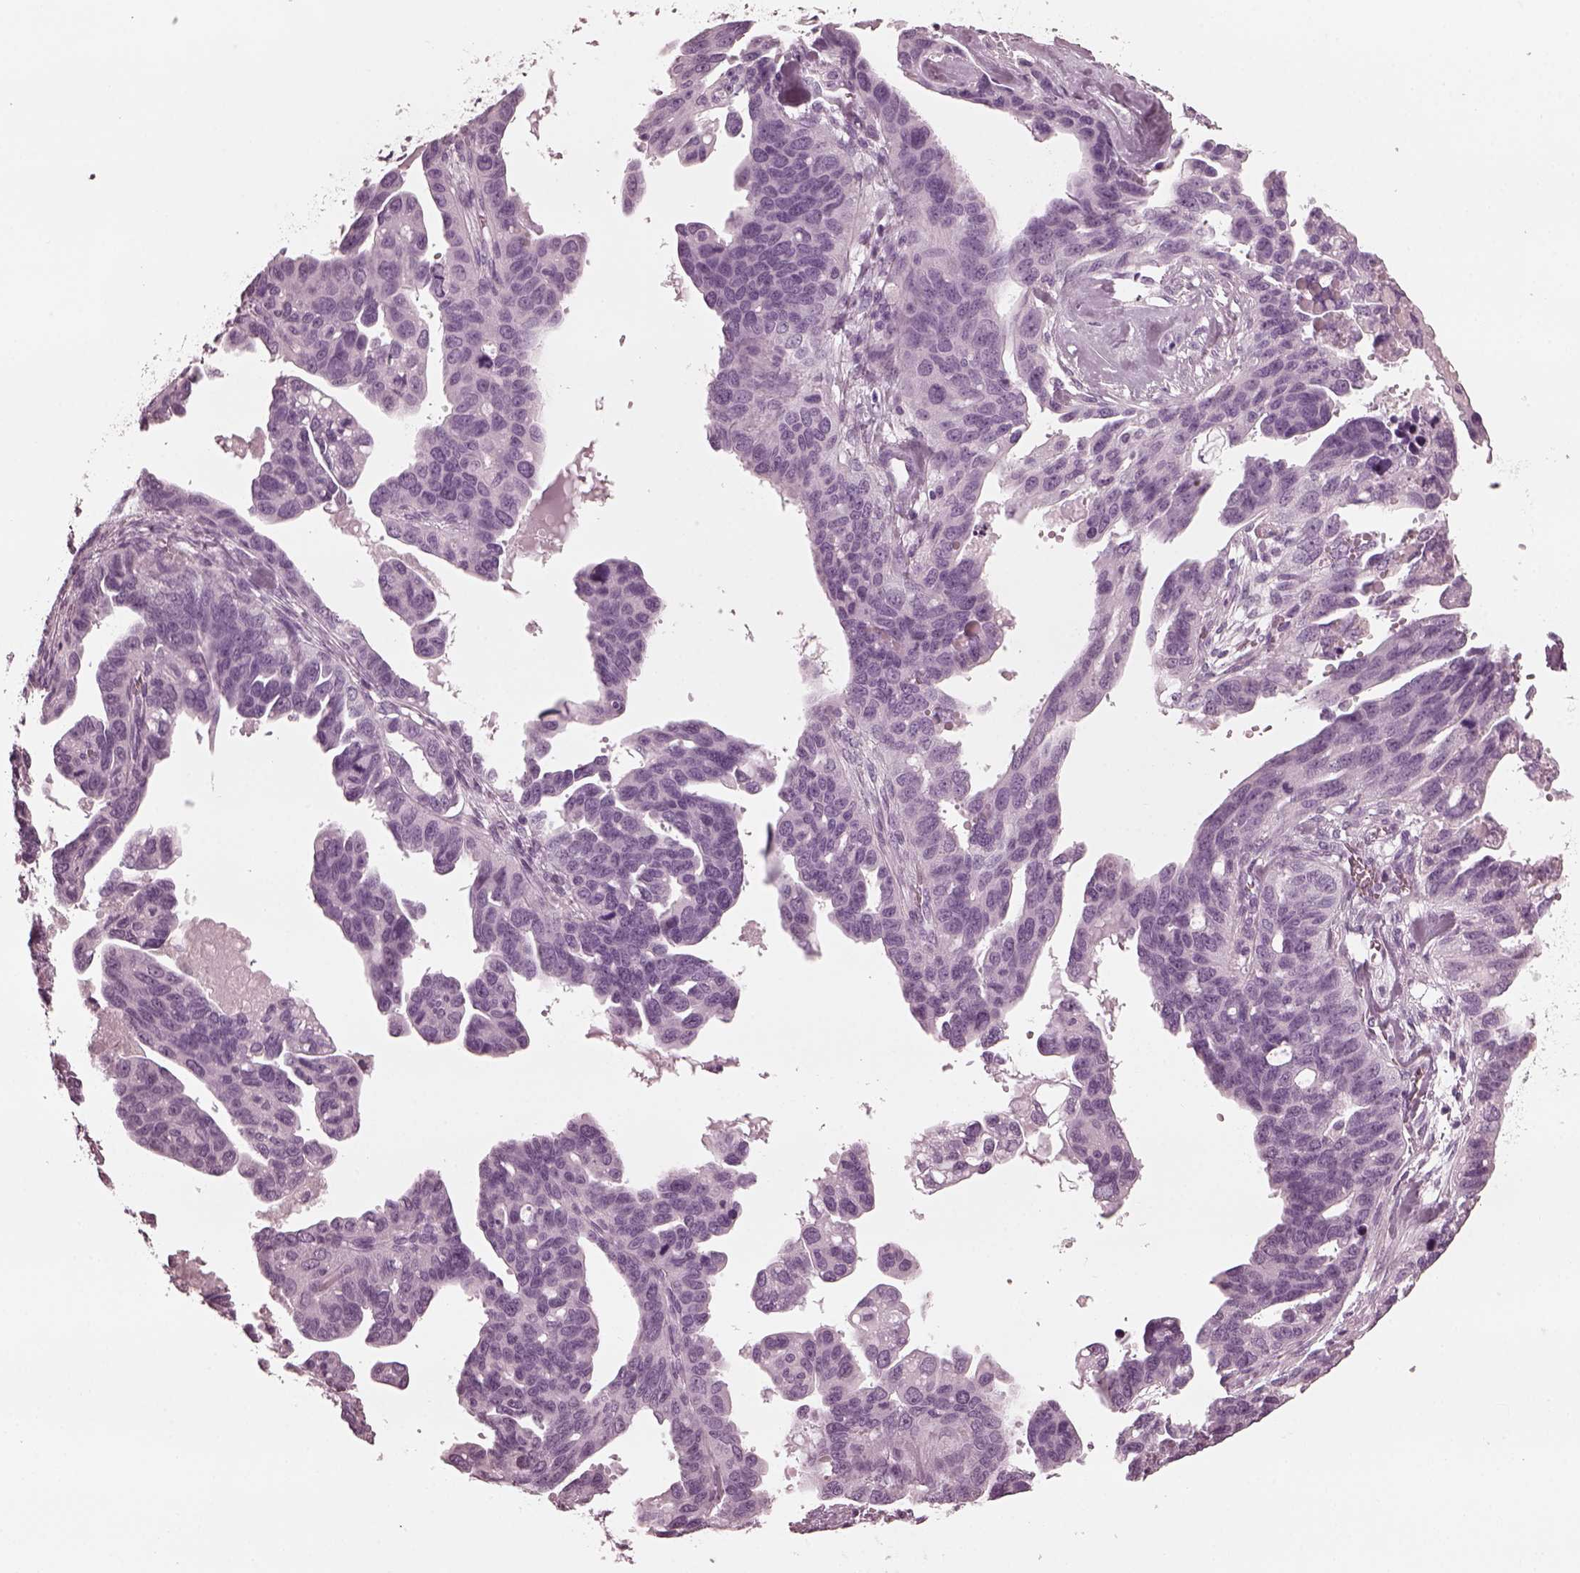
{"staining": {"intensity": "negative", "quantity": "none", "location": "none"}, "tissue": "ovarian cancer", "cell_type": "Tumor cells", "image_type": "cancer", "snomed": [{"axis": "morphology", "description": "Cystadenocarcinoma, serous, NOS"}, {"axis": "topography", "description": "Ovary"}], "caption": "Protein analysis of serous cystadenocarcinoma (ovarian) exhibits no significant expression in tumor cells.", "gene": "GRM6", "patient": {"sex": "female", "age": 69}}